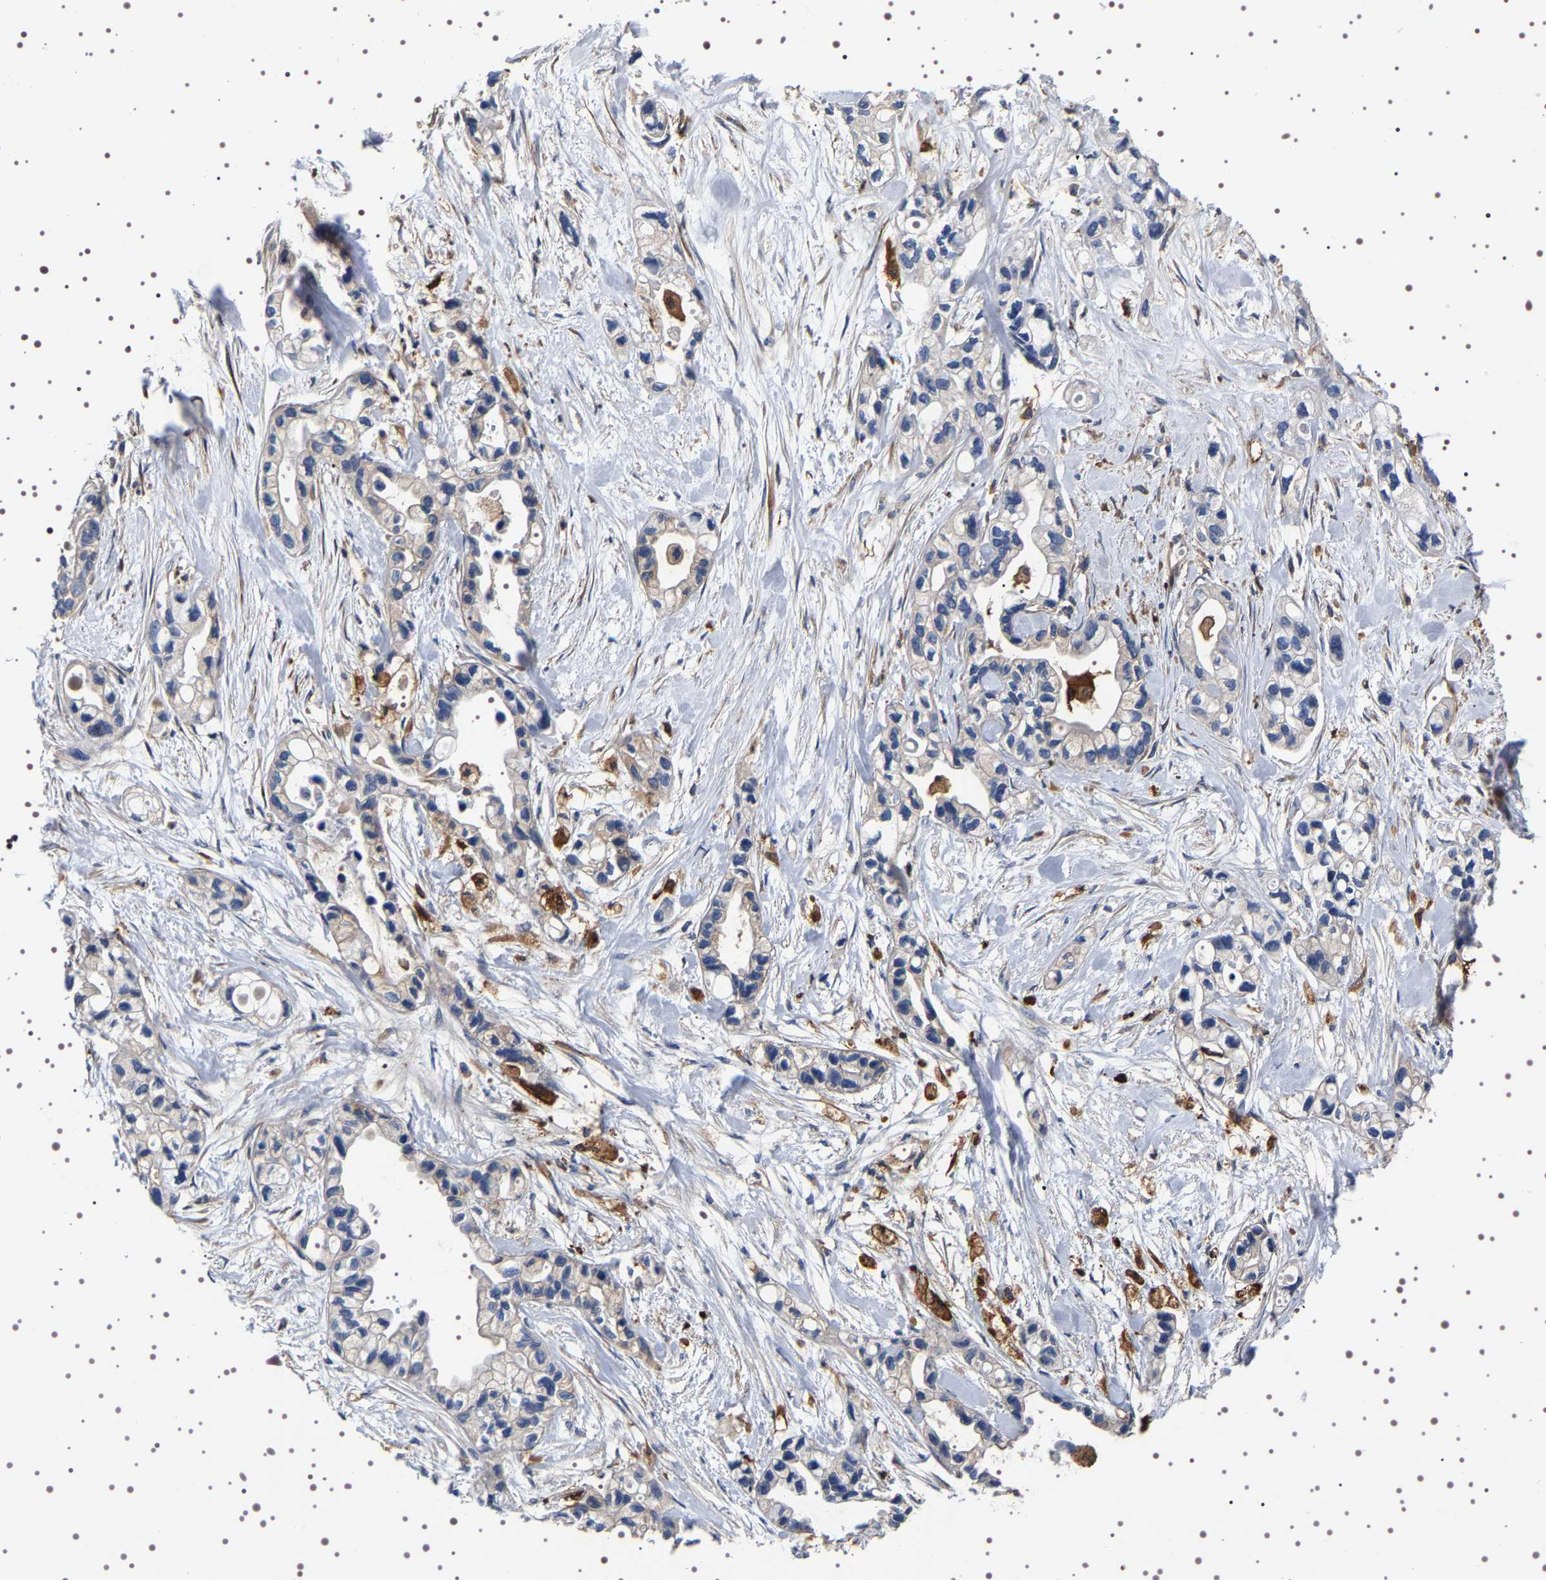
{"staining": {"intensity": "weak", "quantity": "<25%", "location": "cytoplasmic/membranous"}, "tissue": "pancreatic cancer", "cell_type": "Tumor cells", "image_type": "cancer", "snomed": [{"axis": "morphology", "description": "Adenocarcinoma, NOS"}, {"axis": "topography", "description": "Pancreas"}], "caption": "Immunohistochemistry micrograph of neoplastic tissue: human pancreatic adenocarcinoma stained with DAB (3,3'-diaminobenzidine) reveals no significant protein positivity in tumor cells. (Brightfield microscopy of DAB (3,3'-diaminobenzidine) immunohistochemistry (IHC) at high magnification).", "gene": "ALPL", "patient": {"sex": "female", "age": 77}}